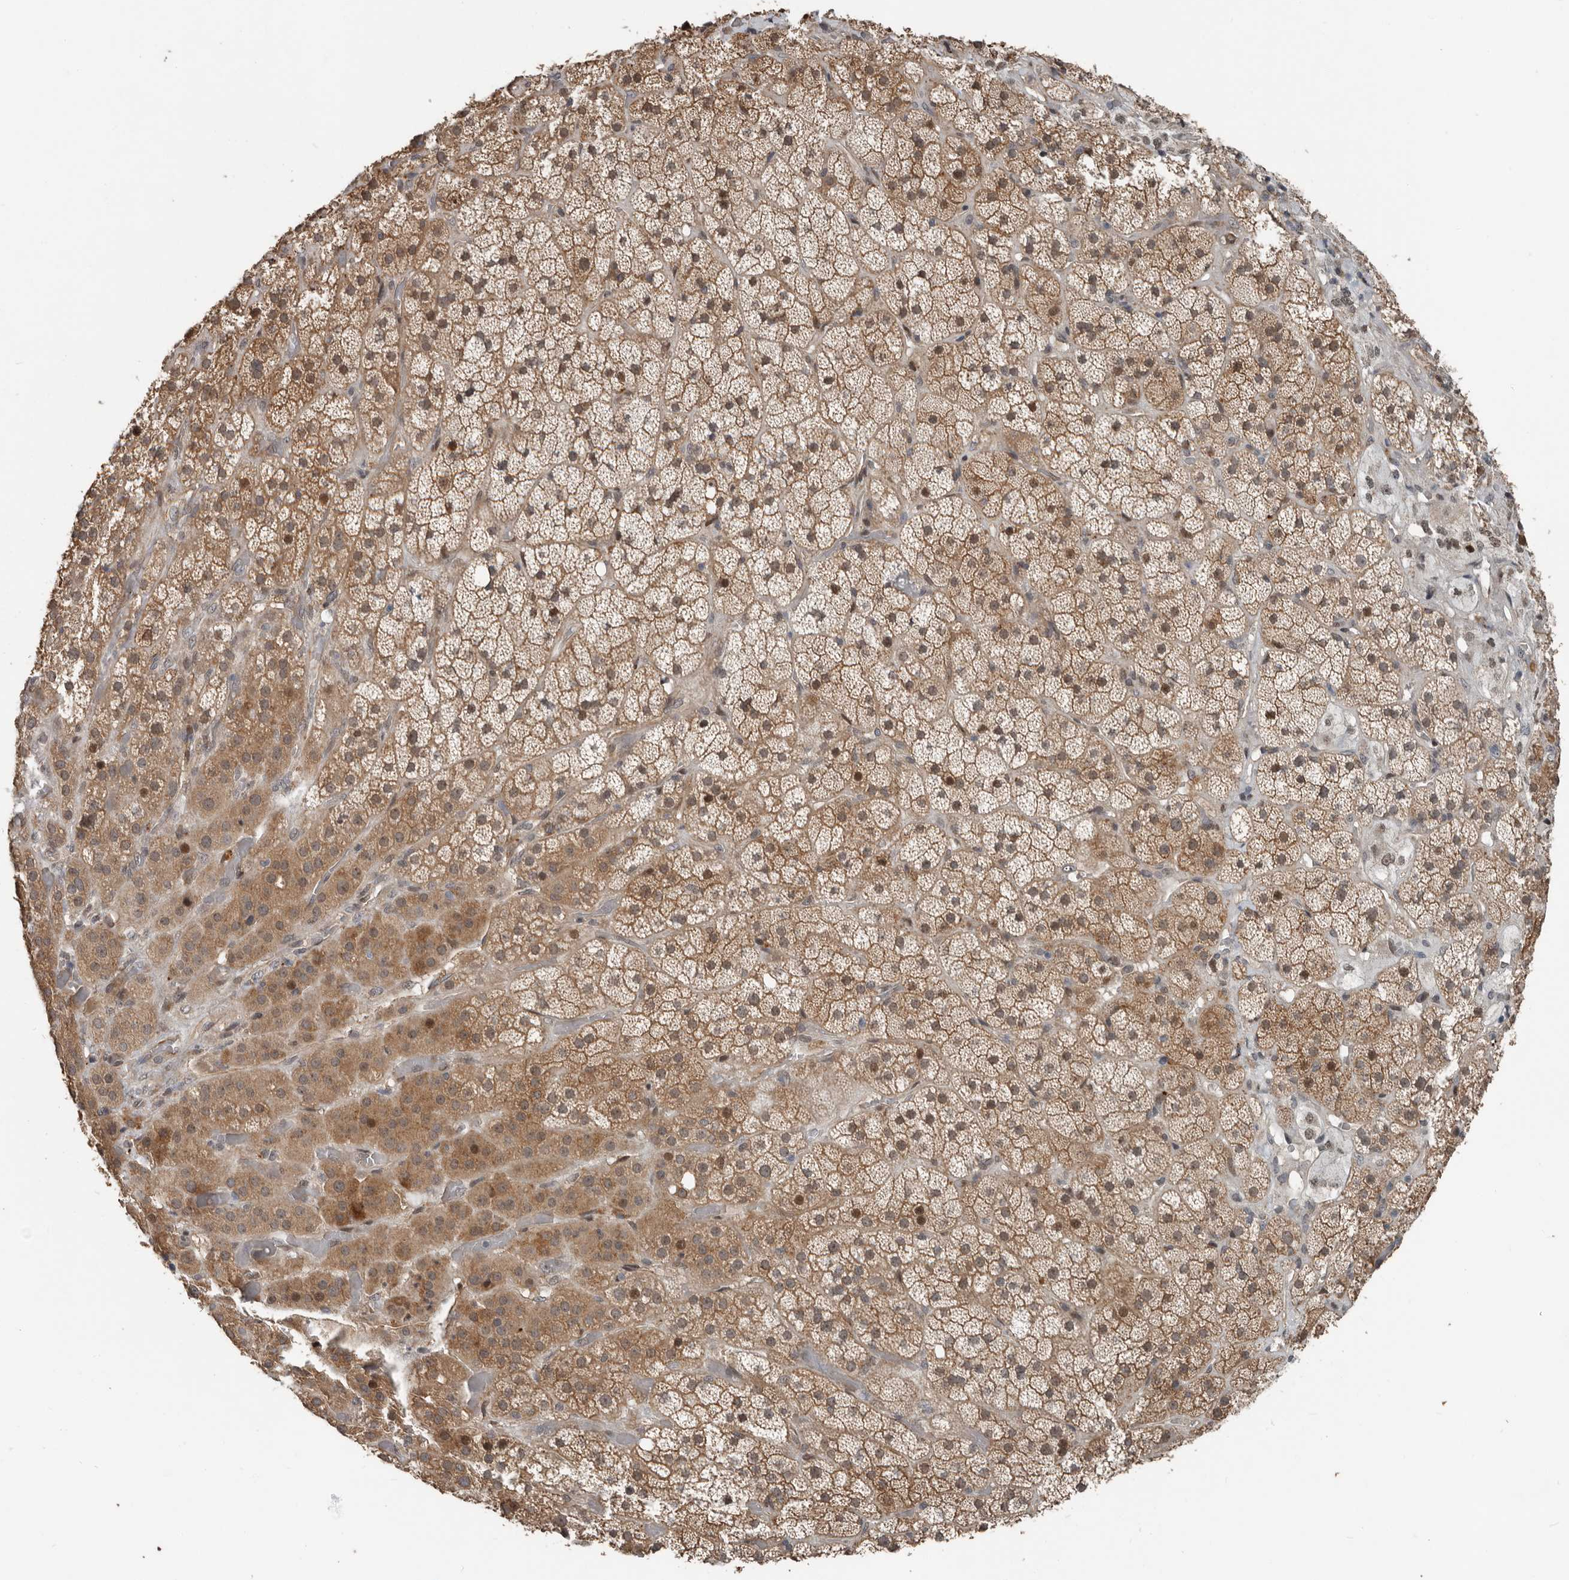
{"staining": {"intensity": "moderate", "quantity": ">75%", "location": "cytoplasmic/membranous,nuclear"}, "tissue": "adrenal gland", "cell_type": "Glandular cells", "image_type": "normal", "snomed": [{"axis": "morphology", "description": "Normal tissue, NOS"}, {"axis": "topography", "description": "Adrenal gland"}], "caption": "A high-resolution histopathology image shows IHC staining of normal adrenal gland, which shows moderate cytoplasmic/membranous,nuclear staining in approximately >75% of glandular cells.", "gene": "YOD1", "patient": {"sex": "male", "age": 57}}